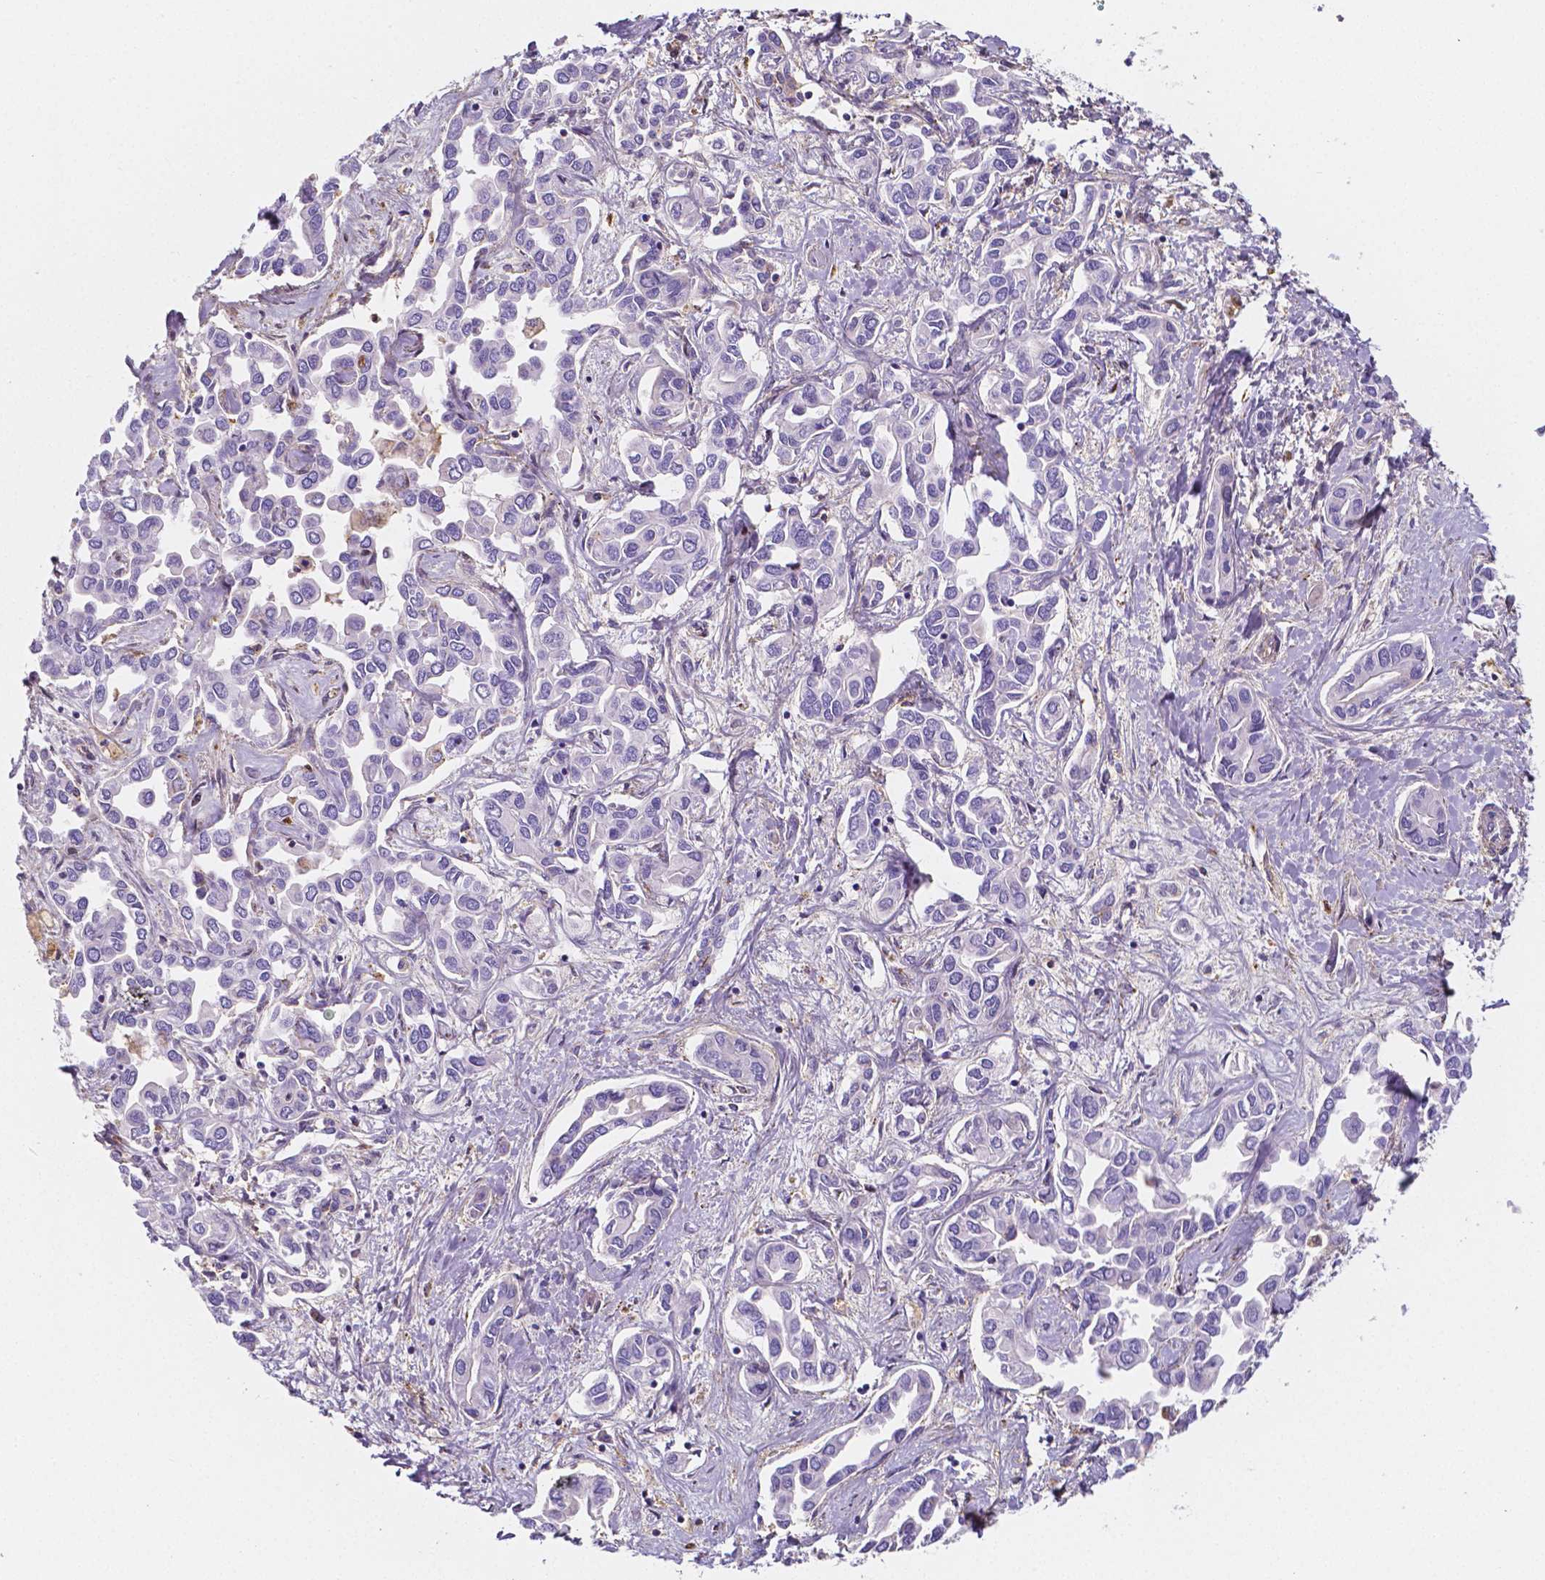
{"staining": {"intensity": "negative", "quantity": "none", "location": "none"}, "tissue": "liver cancer", "cell_type": "Tumor cells", "image_type": "cancer", "snomed": [{"axis": "morphology", "description": "Cholangiocarcinoma"}, {"axis": "topography", "description": "Liver"}], "caption": "An immunohistochemistry (IHC) image of liver cholangiocarcinoma is shown. There is no staining in tumor cells of liver cholangiocarcinoma. (DAB immunohistochemistry, high magnification).", "gene": "GABRD", "patient": {"sex": "female", "age": 64}}